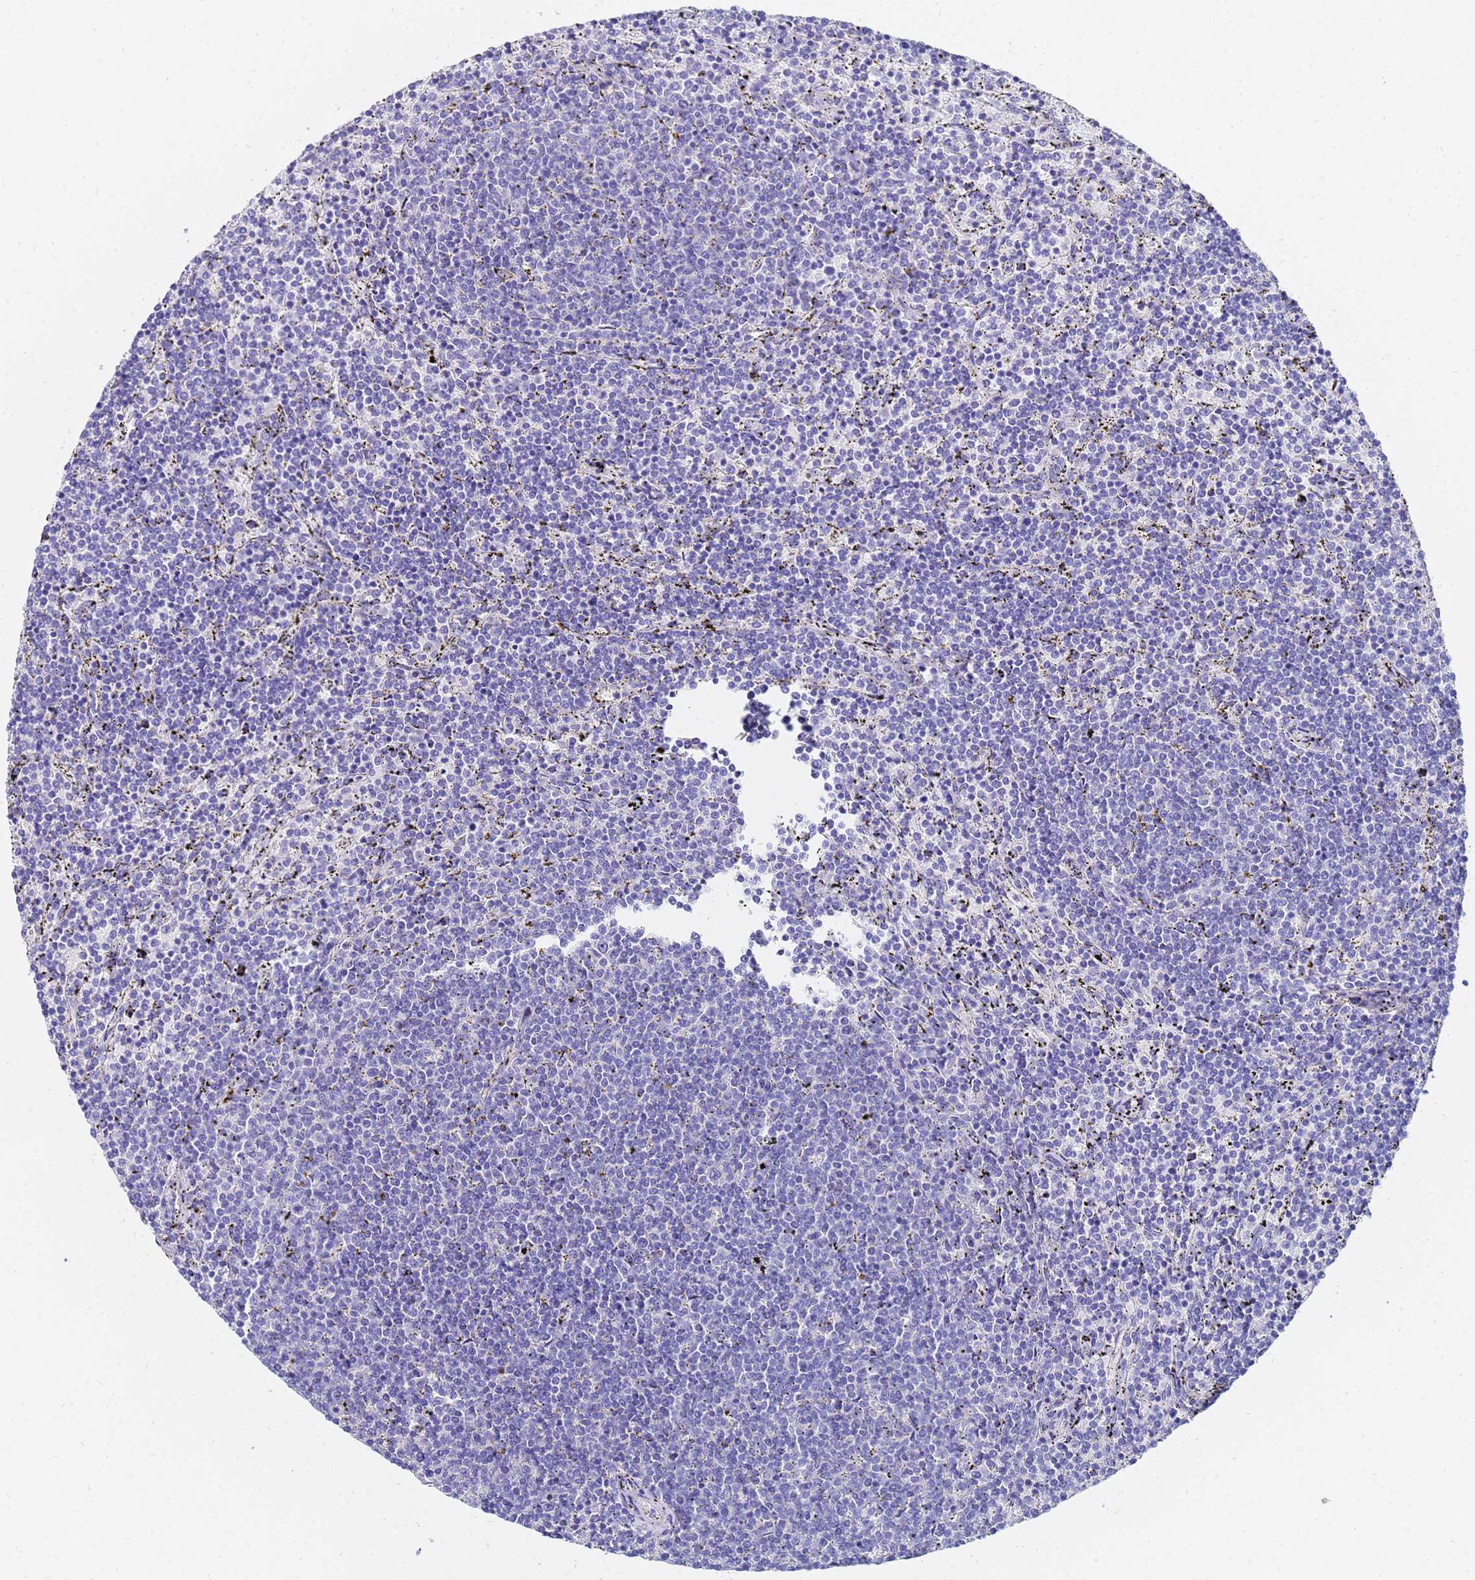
{"staining": {"intensity": "negative", "quantity": "none", "location": "none"}, "tissue": "lymphoma", "cell_type": "Tumor cells", "image_type": "cancer", "snomed": [{"axis": "morphology", "description": "Malignant lymphoma, non-Hodgkin's type, Low grade"}, {"axis": "topography", "description": "Spleen"}], "caption": "Immunohistochemical staining of human lymphoma demonstrates no significant staining in tumor cells.", "gene": "C2orf72", "patient": {"sex": "female", "age": 50}}